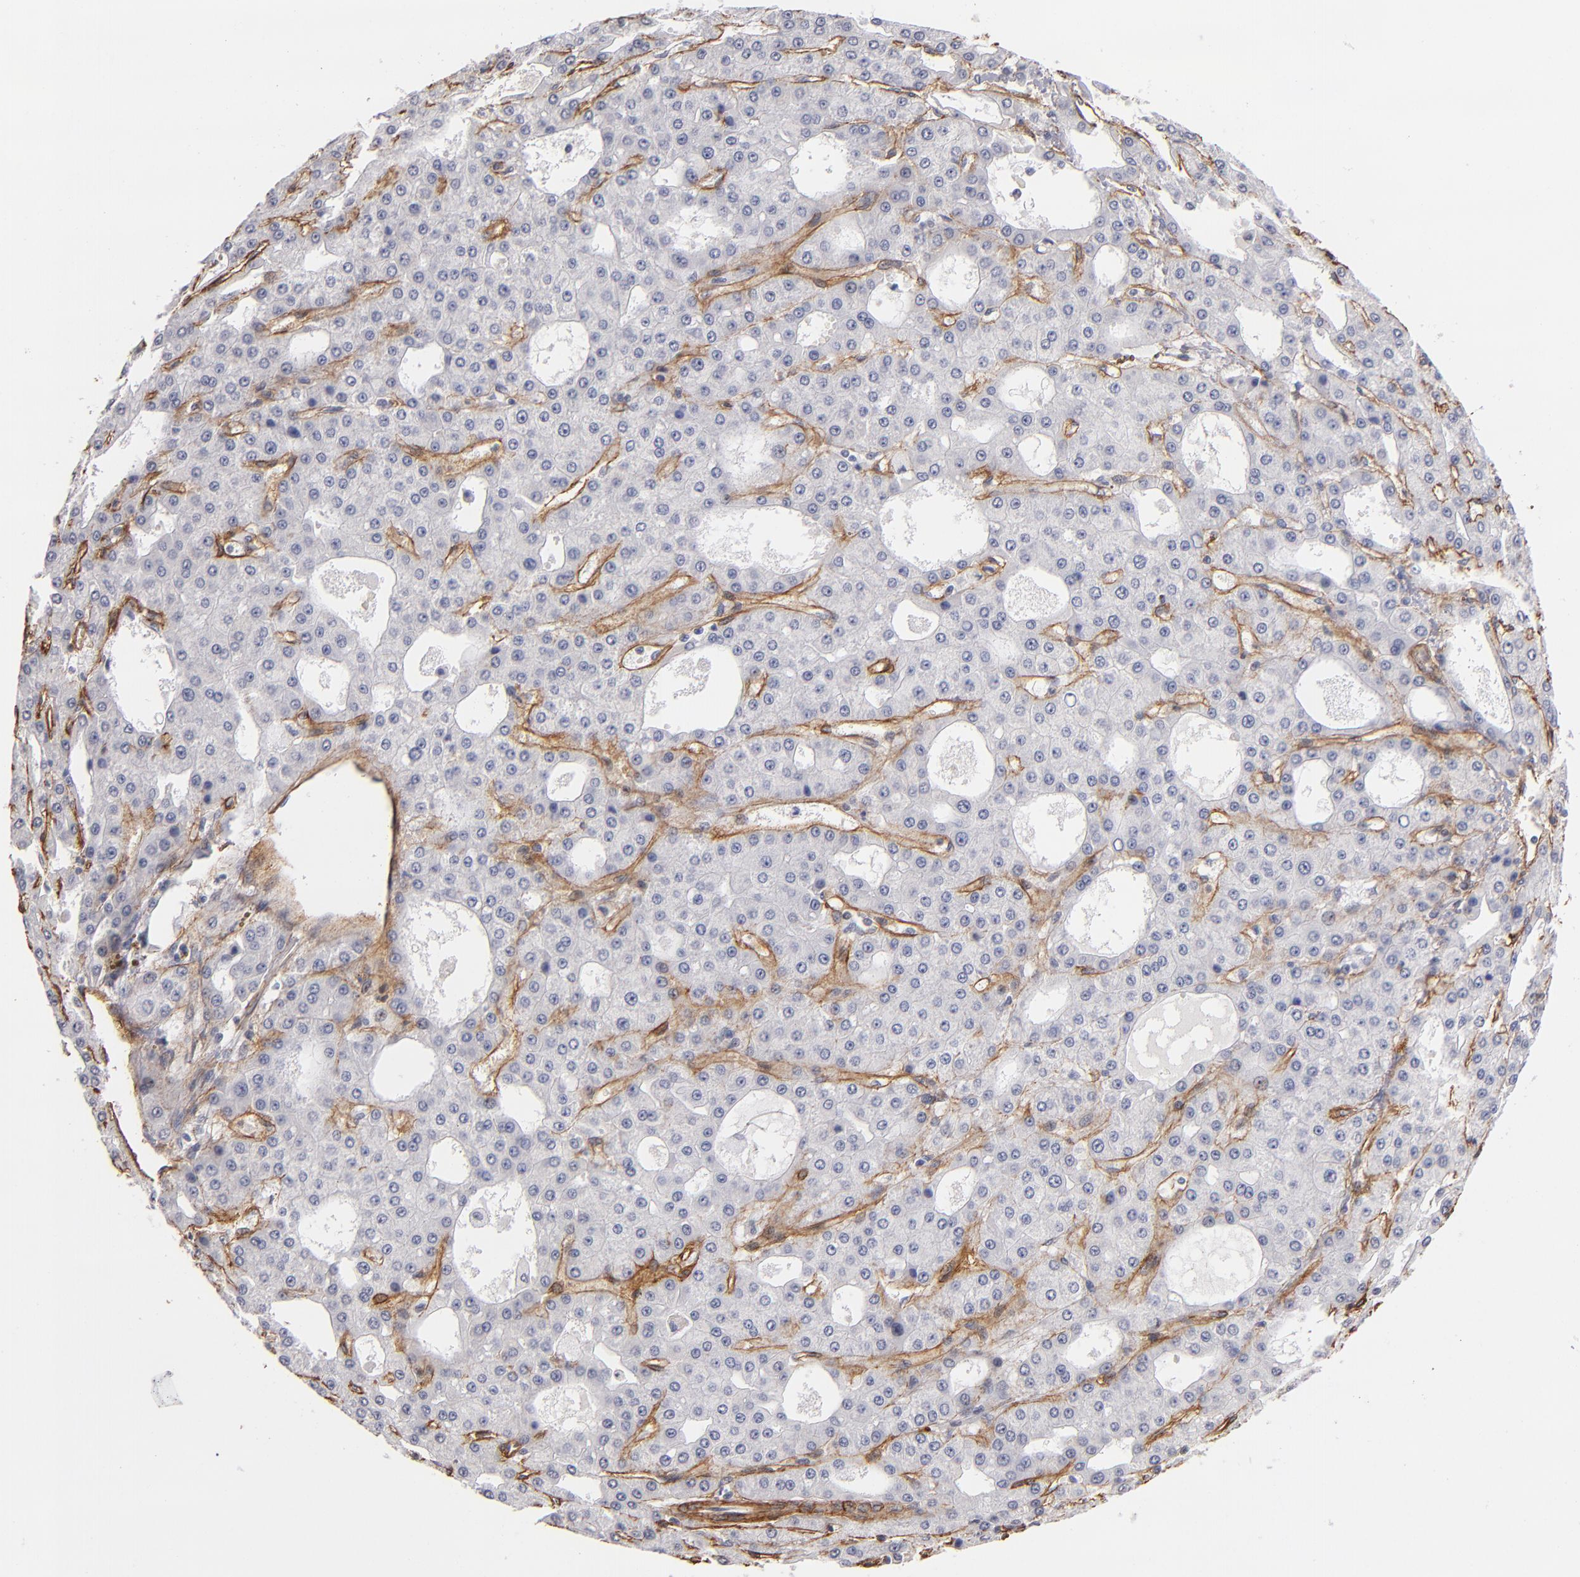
{"staining": {"intensity": "negative", "quantity": "none", "location": "none"}, "tissue": "liver cancer", "cell_type": "Tumor cells", "image_type": "cancer", "snomed": [{"axis": "morphology", "description": "Carcinoma, Hepatocellular, NOS"}, {"axis": "topography", "description": "Liver"}], "caption": "DAB (3,3'-diaminobenzidine) immunohistochemical staining of liver cancer (hepatocellular carcinoma) demonstrates no significant expression in tumor cells.", "gene": "LAMC1", "patient": {"sex": "male", "age": 47}}